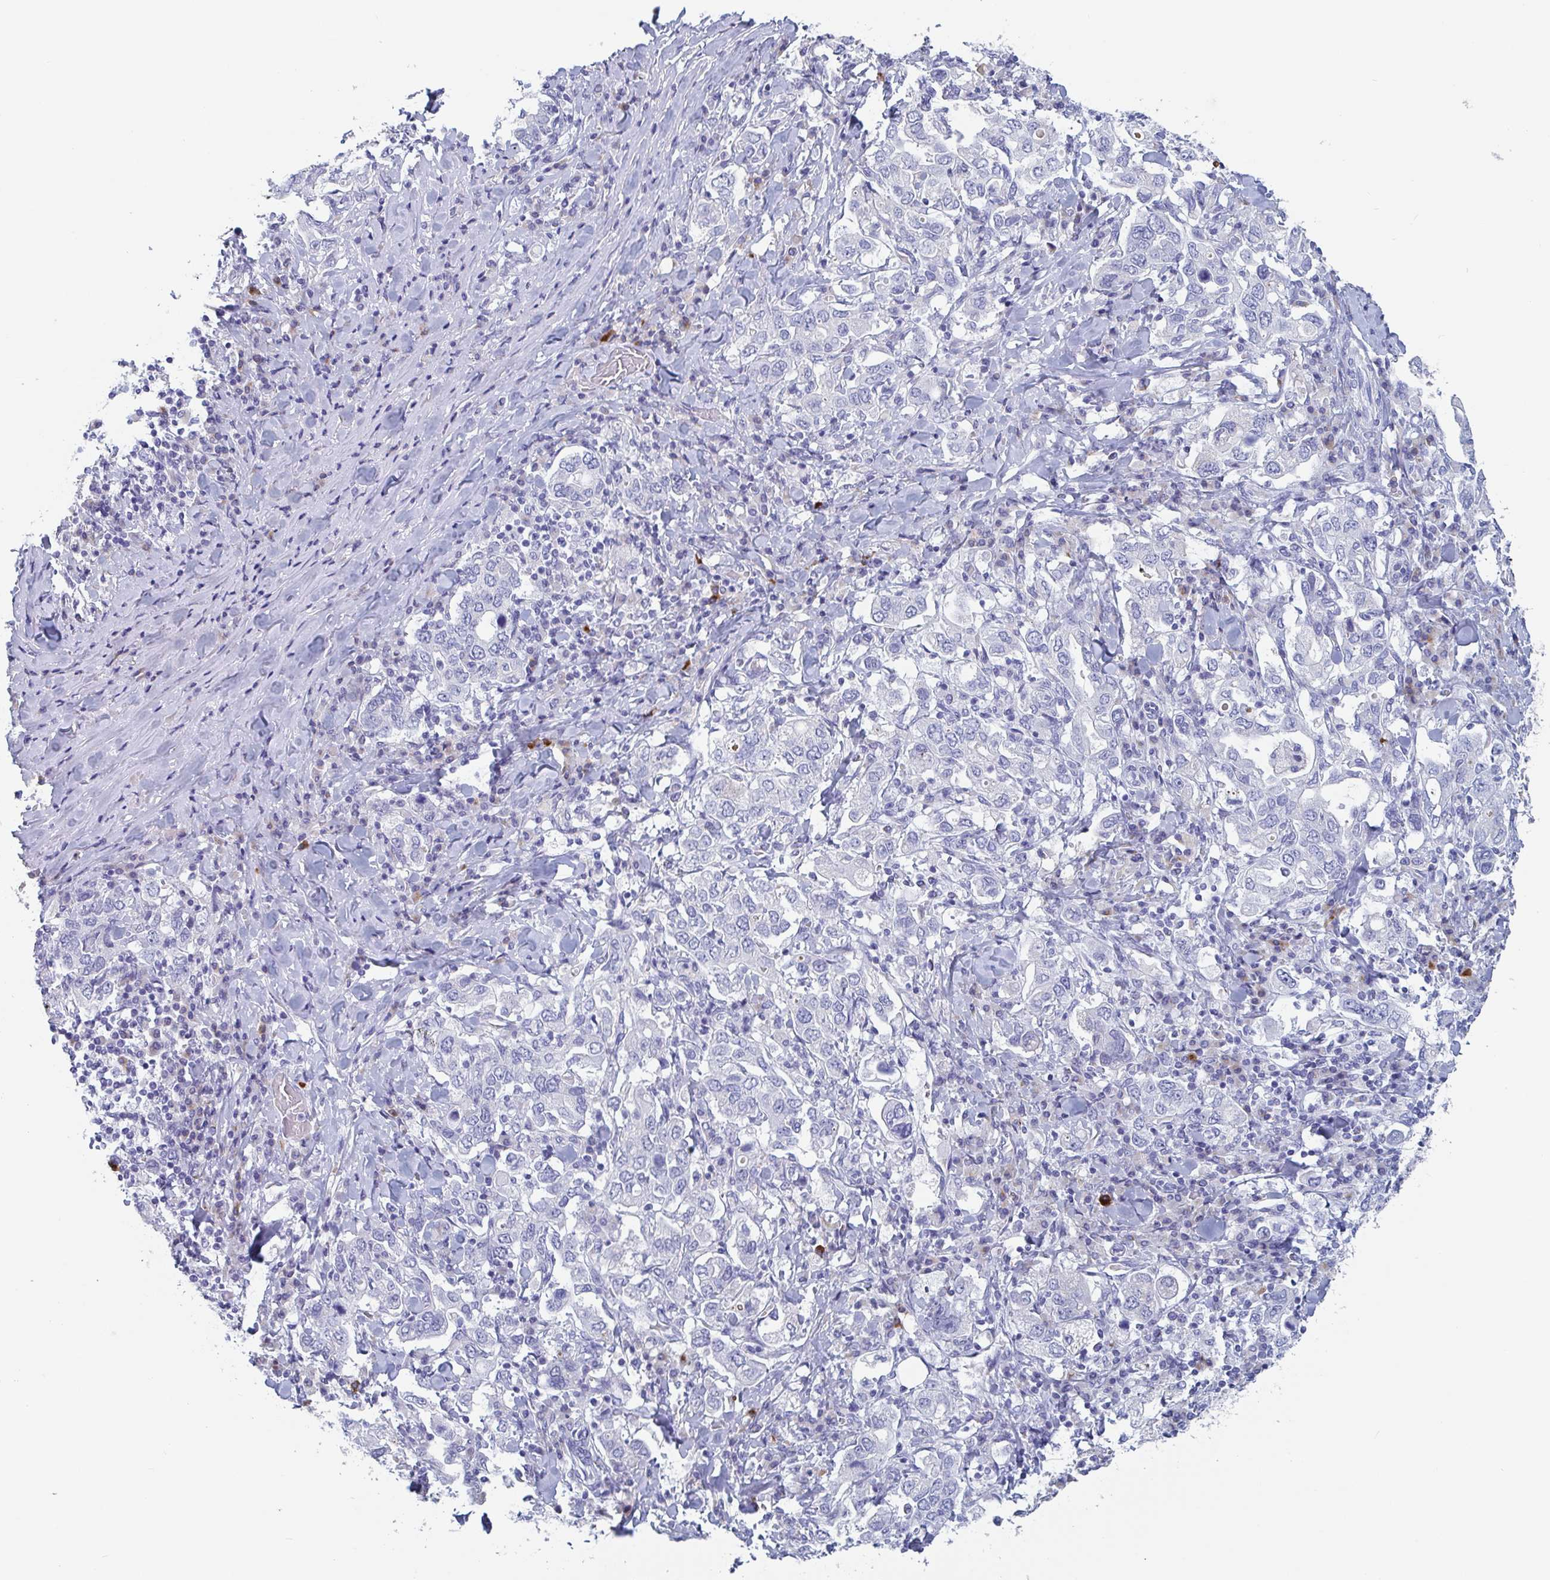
{"staining": {"intensity": "negative", "quantity": "none", "location": "none"}, "tissue": "stomach cancer", "cell_type": "Tumor cells", "image_type": "cancer", "snomed": [{"axis": "morphology", "description": "Adenocarcinoma, NOS"}, {"axis": "topography", "description": "Stomach, upper"}], "caption": "Protein analysis of stomach cancer (adenocarcinoma) shows no significant staining in tumor cells.", "gene": "NT5C3B", "patient": {"sex": "male", "age": 62}}